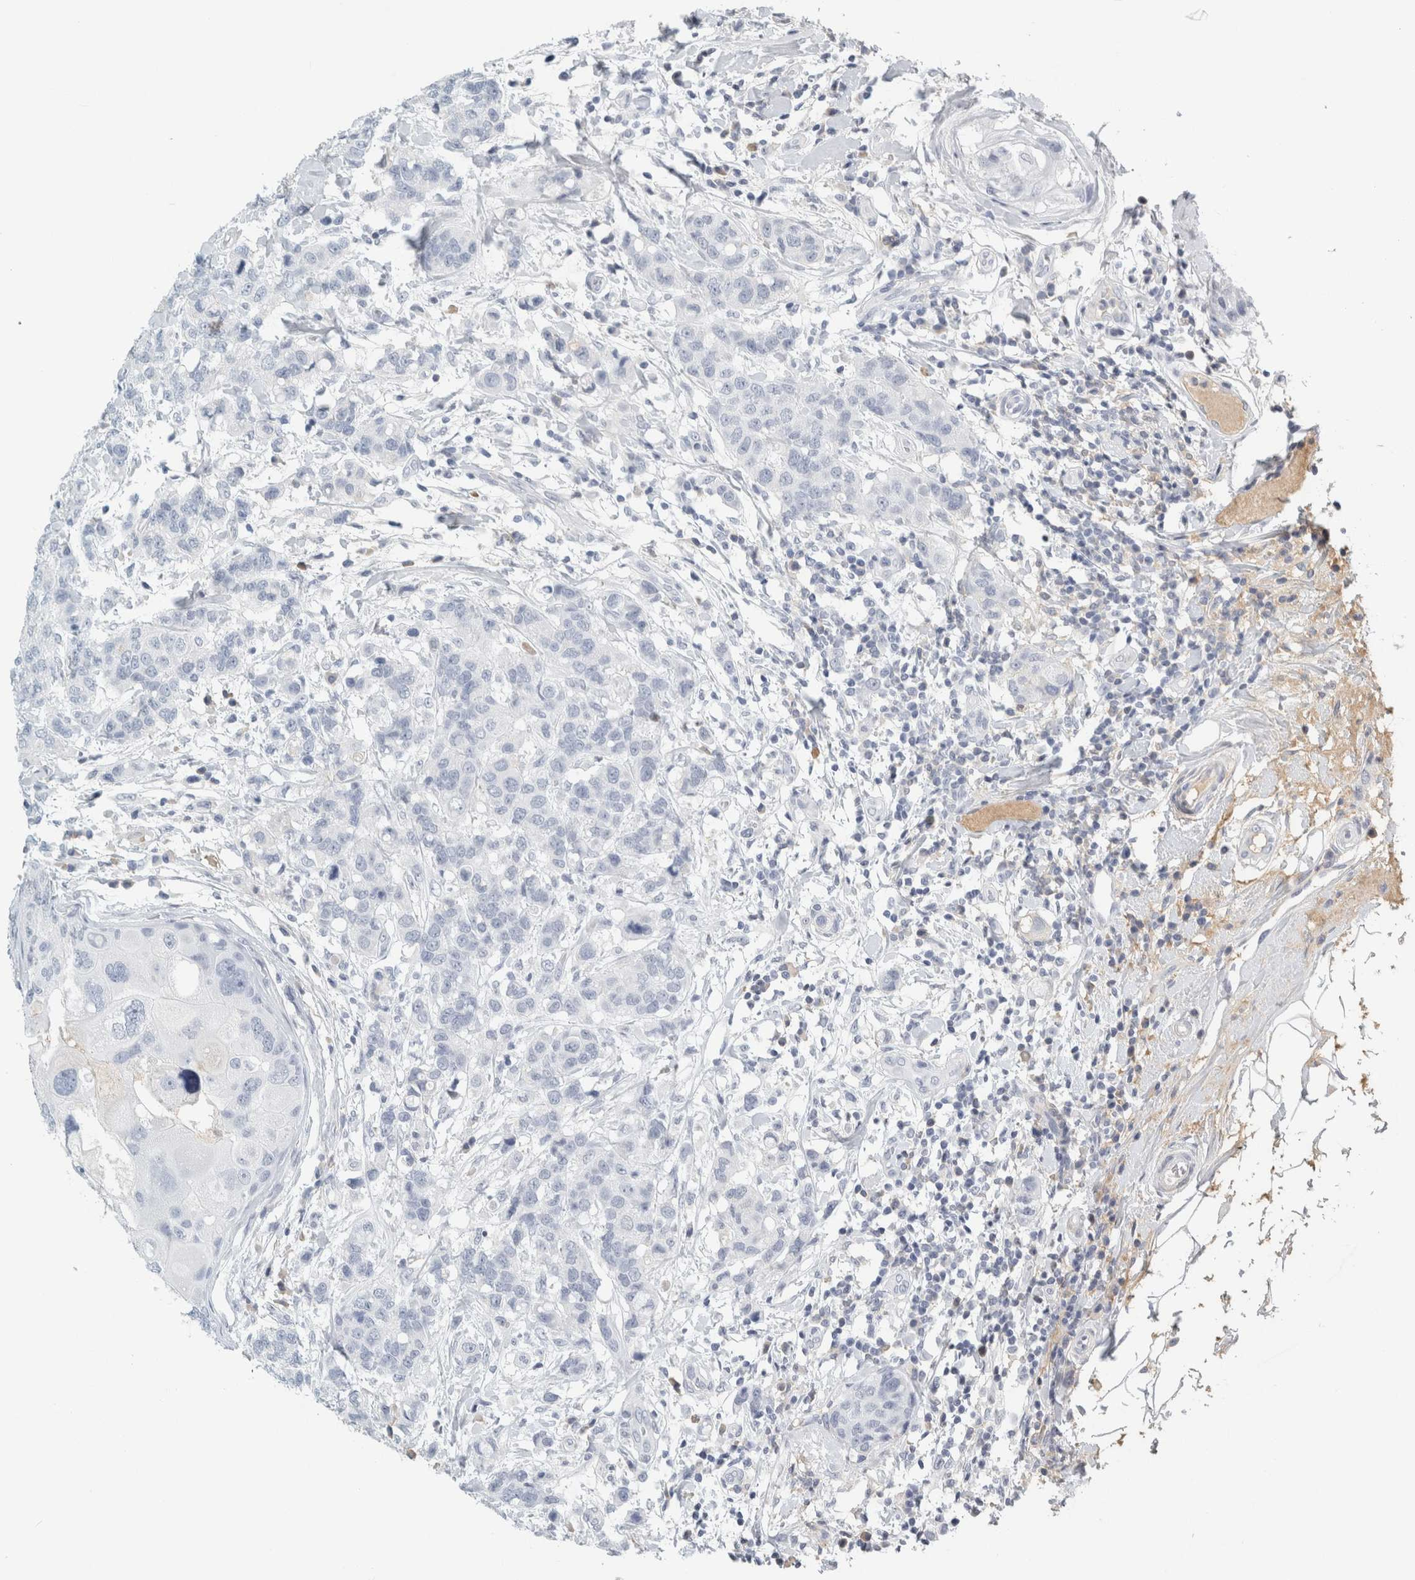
{"staining": {"intensity": "negative", "quantity": "none", "location": "none"}, "tissue": "breast cancer", "cell_type": "Tumor cells", "image_type": "cancer", "snomed": [{"axis": "morphology", "description": "Duct carcinoma"}, {"axis": "topography", "description": "Breast"}], "caption": "The histopathology image displays no significant positivity in tumor cells of breast cancer. (Immunohistochemistry (ihc), brightfield microscopy, high magnification).", "gene": "TSPAN8", "patient": {"sex": "female", "age": 27}}